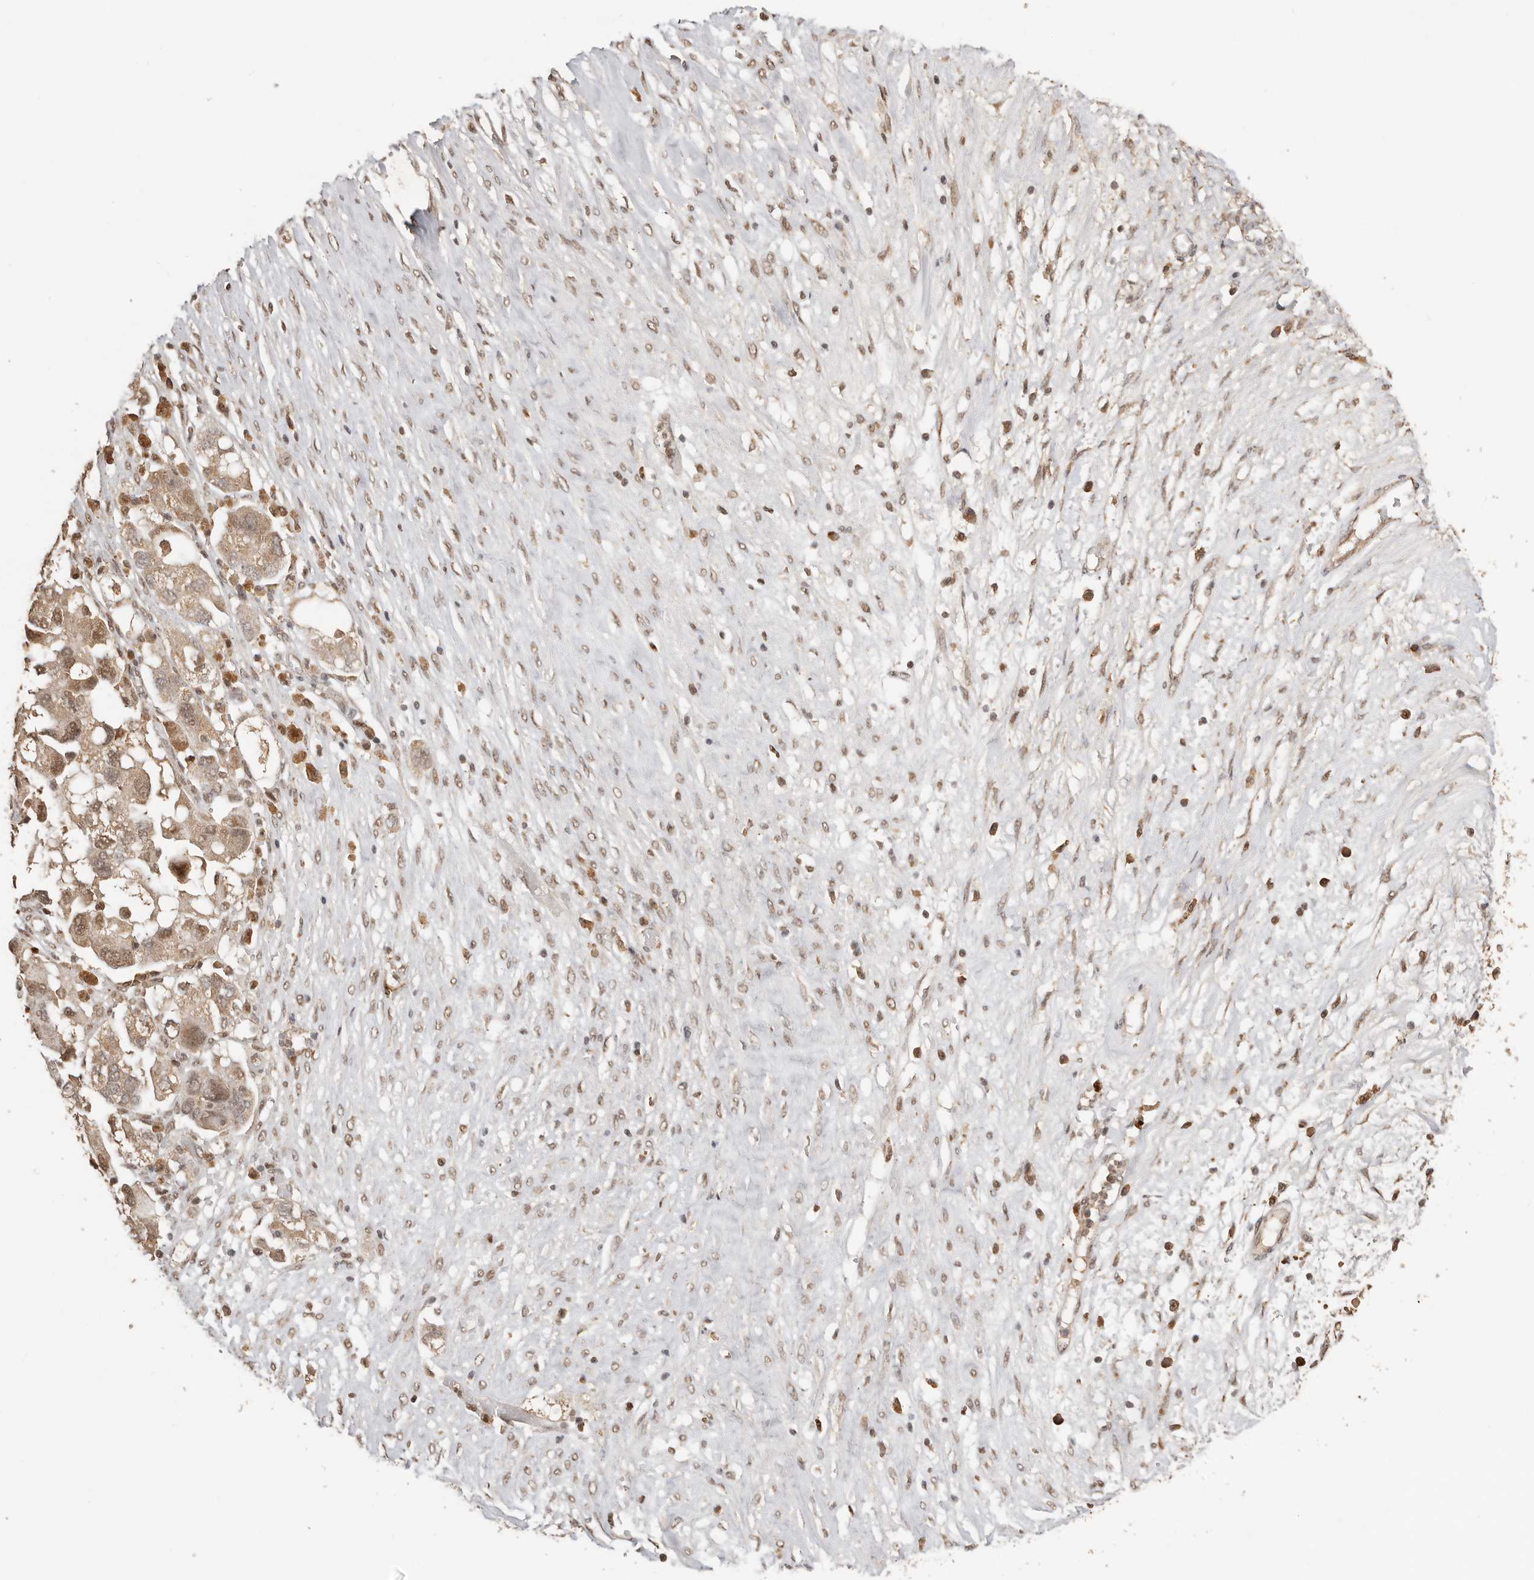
{"staining": {"intensity": "moderate", "quantity": ">75%", "location": "cytoplasmic/membranous,nuclear"}, "tissue": "ovarian cancer", "cell_type": "Tumor cells", "image_type": "cancer", "snomed": [{"axis": "morphology", "description": "Carcinoma, NOS"}, {"axis": "morphology", "description": "Cystadenocarcinoma, serous, NOS"}, {"axis": "topography", "description": "Ovary"}], "caption": "A micrograph of ovarian carcinoma stained for a protein reveals moderate cytoplasmic/membranous and nuclear brown staining in tumor cells.", "gene": "SEC14L1", "patient": {"sex": "female", "age": 69}}